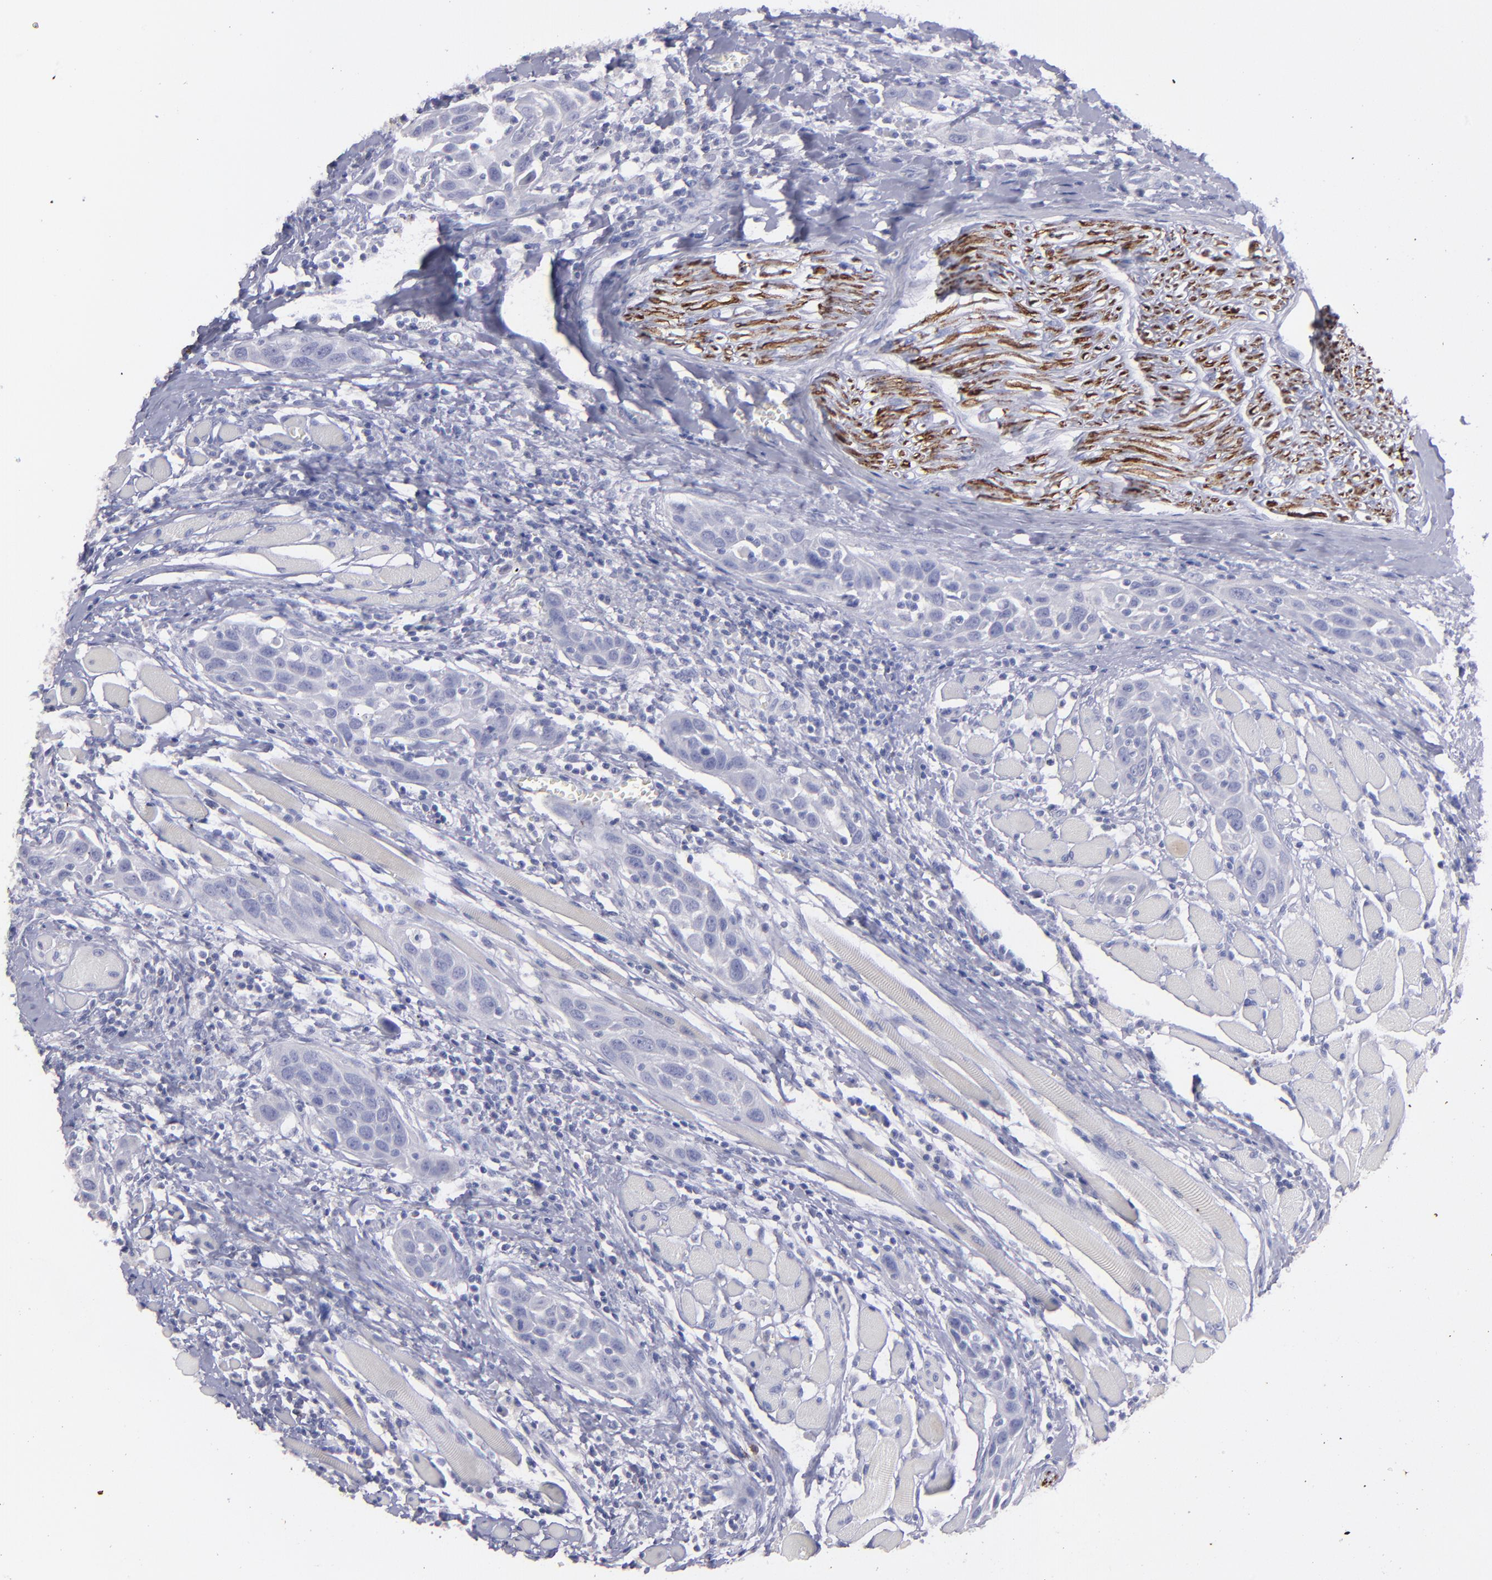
{"staining": {"intensity": "negative", "quantity": "none", "location": "none"}, "tissue": "head and neck cancer", "cell_type": "Tumor cells", "image_type": "cancer", "snomed": [{"axis": "morphology", "description": "Squamous cell carcinoma, NOS"}, {"axis": "topography", "description": "Oral tissue"}, {"axis": "topography", "description": "Head-Neck"}], "caption": "Immunohistochemical staining of human head and neck squamous cell carcinoma reveals no significant positivity in tumor cells. (Brightfield microscopy of DAB (3,3'-diaminobenzidine) IHC at high magnification).", "gene": "SNAP25", "patient": {"sex": "female", "age": 50}}